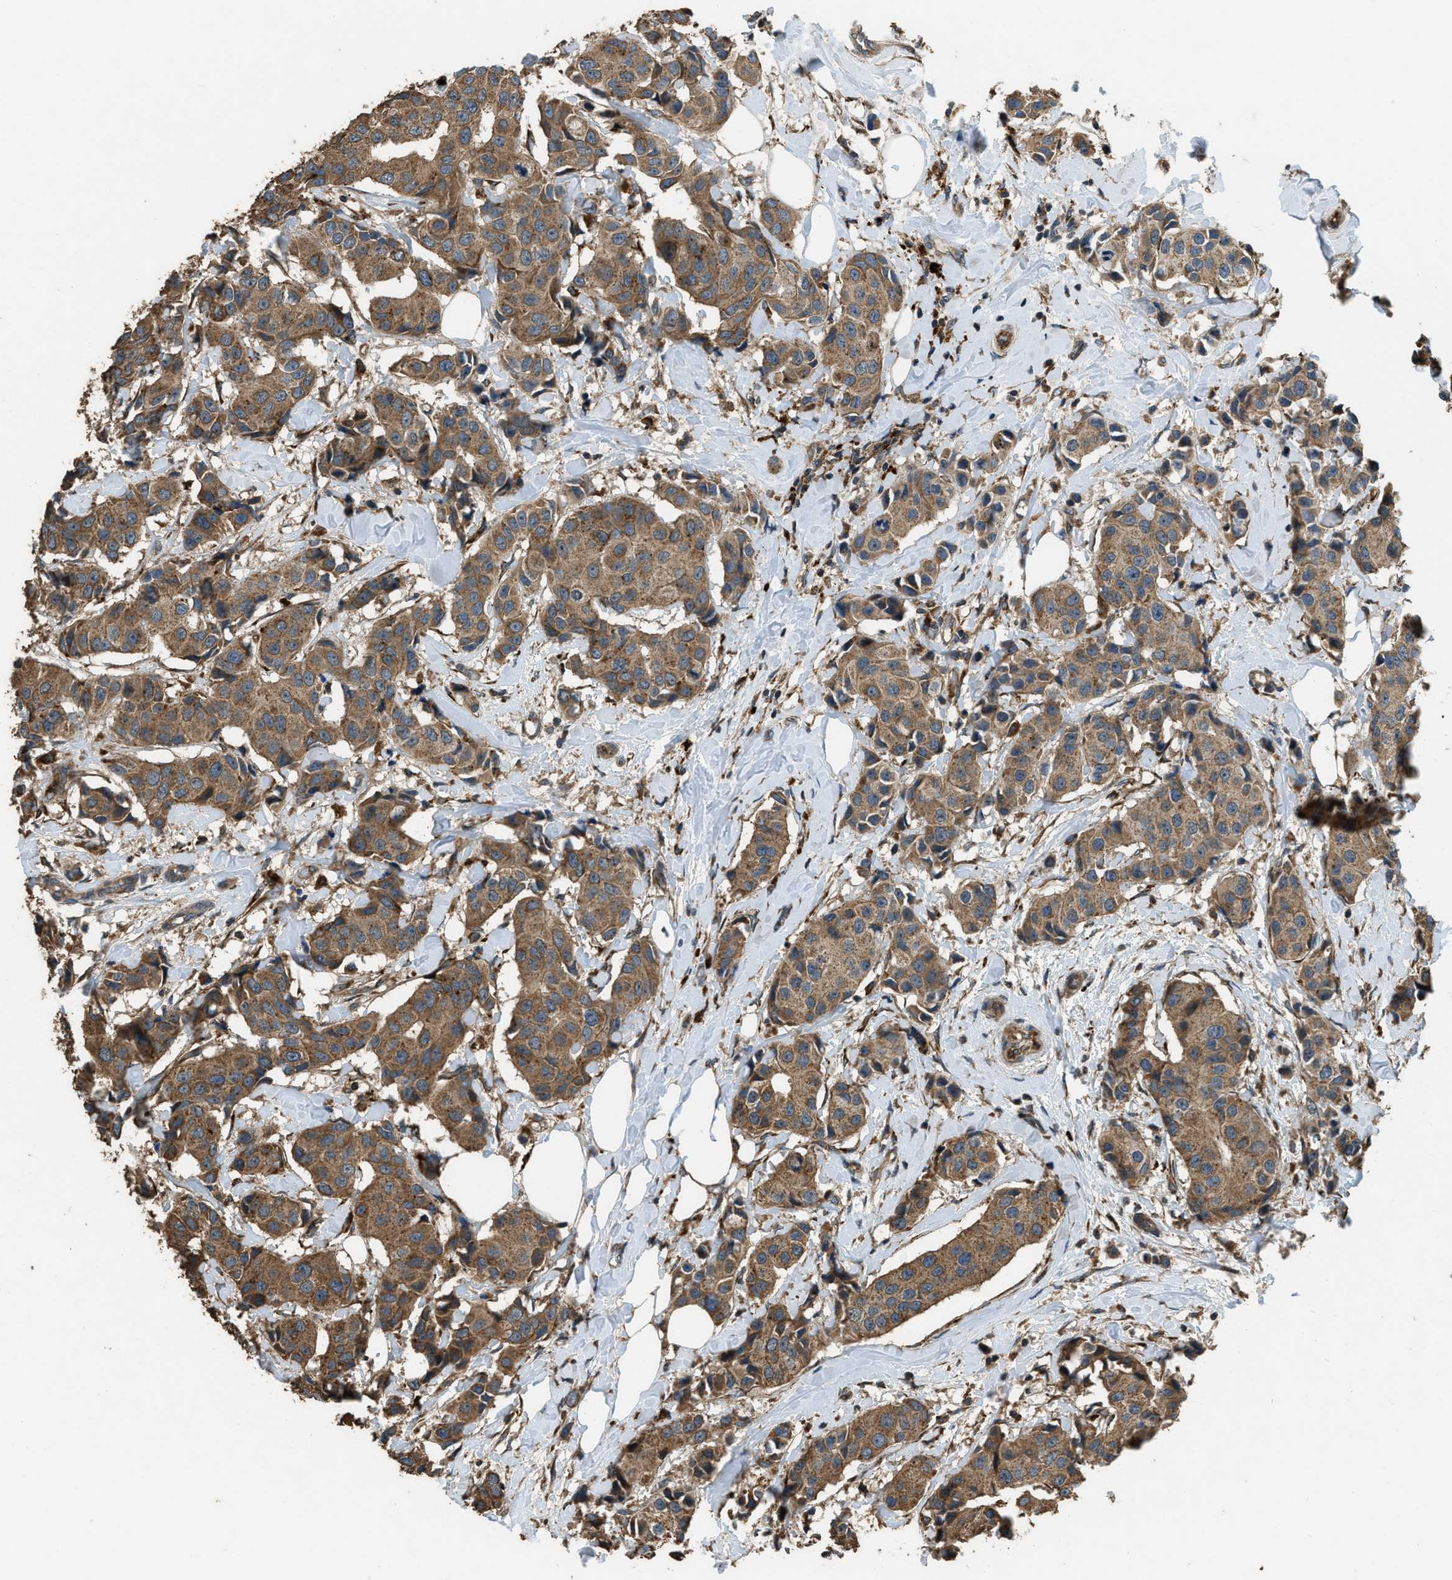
{"staining": {"intensity": "moderate", "quantity": ">75%", "location": "cytoplasmic/membranous"}, "tissue": "breast cancer", "cell_type": "Tumor cells", "image_type": "cancer", "snomed": [{"axis": "morphology", "description": "Normal tissue, NOS"}, {"axis": "morphology", "description": "Duct carcinoma"}, {"axis": "topography", "description": "Breast"}], "caption": "IHC micrograph of neoplastic tissue: human invasive ductal carcinoma (breast) stained using immunohistochemistry shows medium levels of moderate protein expression localized specifically in the cytoplasmic/membranous of tumor cells, appearing as a cytoplasmic/membranous brown color.", "gene": "GGH", "patient": {"sex": "female", "age": 39}}